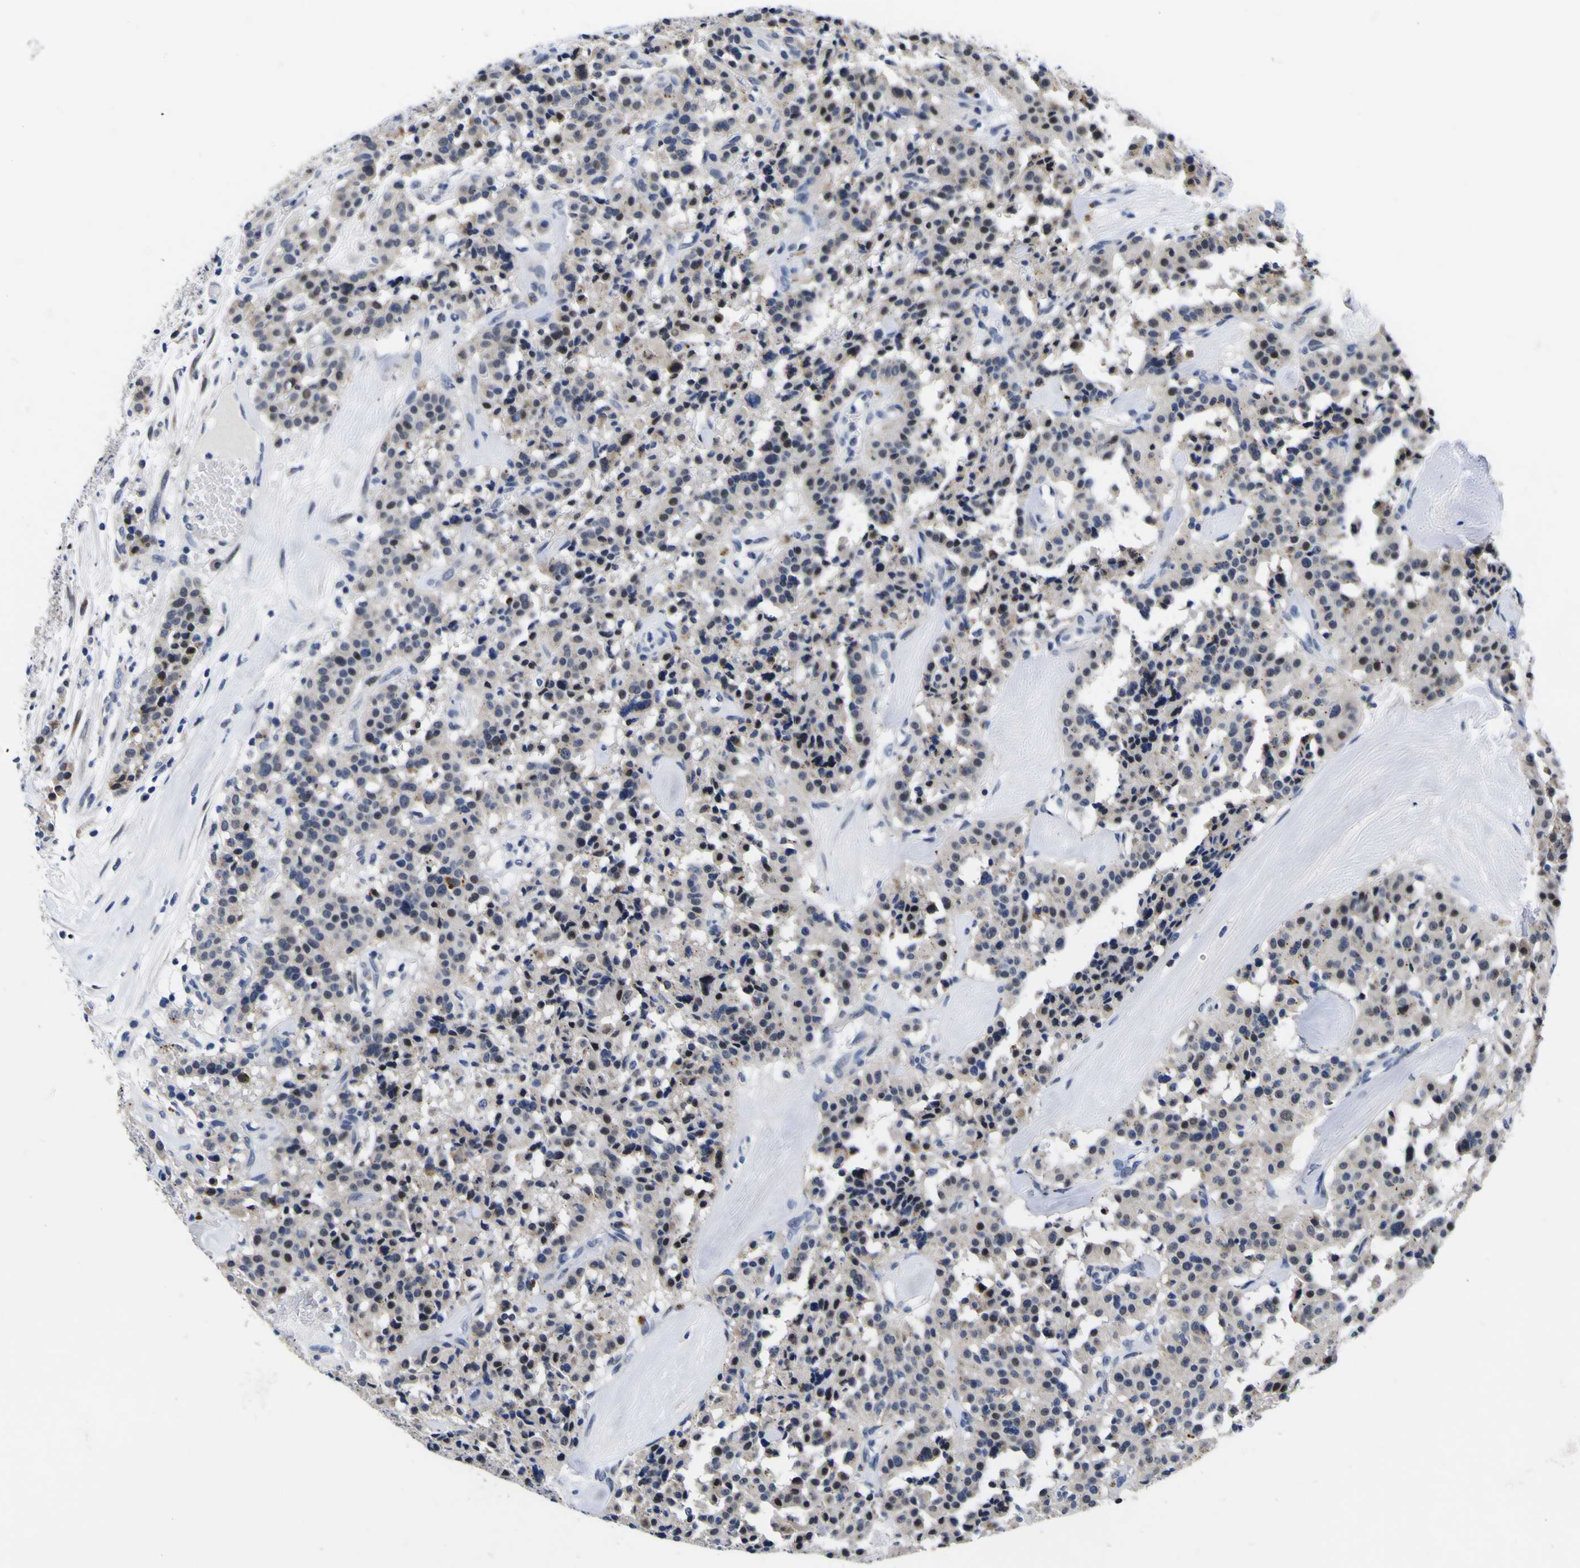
{"staining": {"intensity": "moderate", "quantity": "25%-75%", "location": "nuclear"}, "tissue": "carcinoid", "cell_type": "Tumor cells", "image_type": "cancer", "snomed": [{"axis": "morphology", "description": "Carcinoid, malignant, NOS"}, {"axis": "topography", "description": "Lung"}], "caption": "Protein expression analysis of human malignant carcinoid reveals moderate nuclear expression in approximately 25%-75% of tumor cells.", "gene": "IGFLR1", "patient": {"sex": "male", "age": 30}}